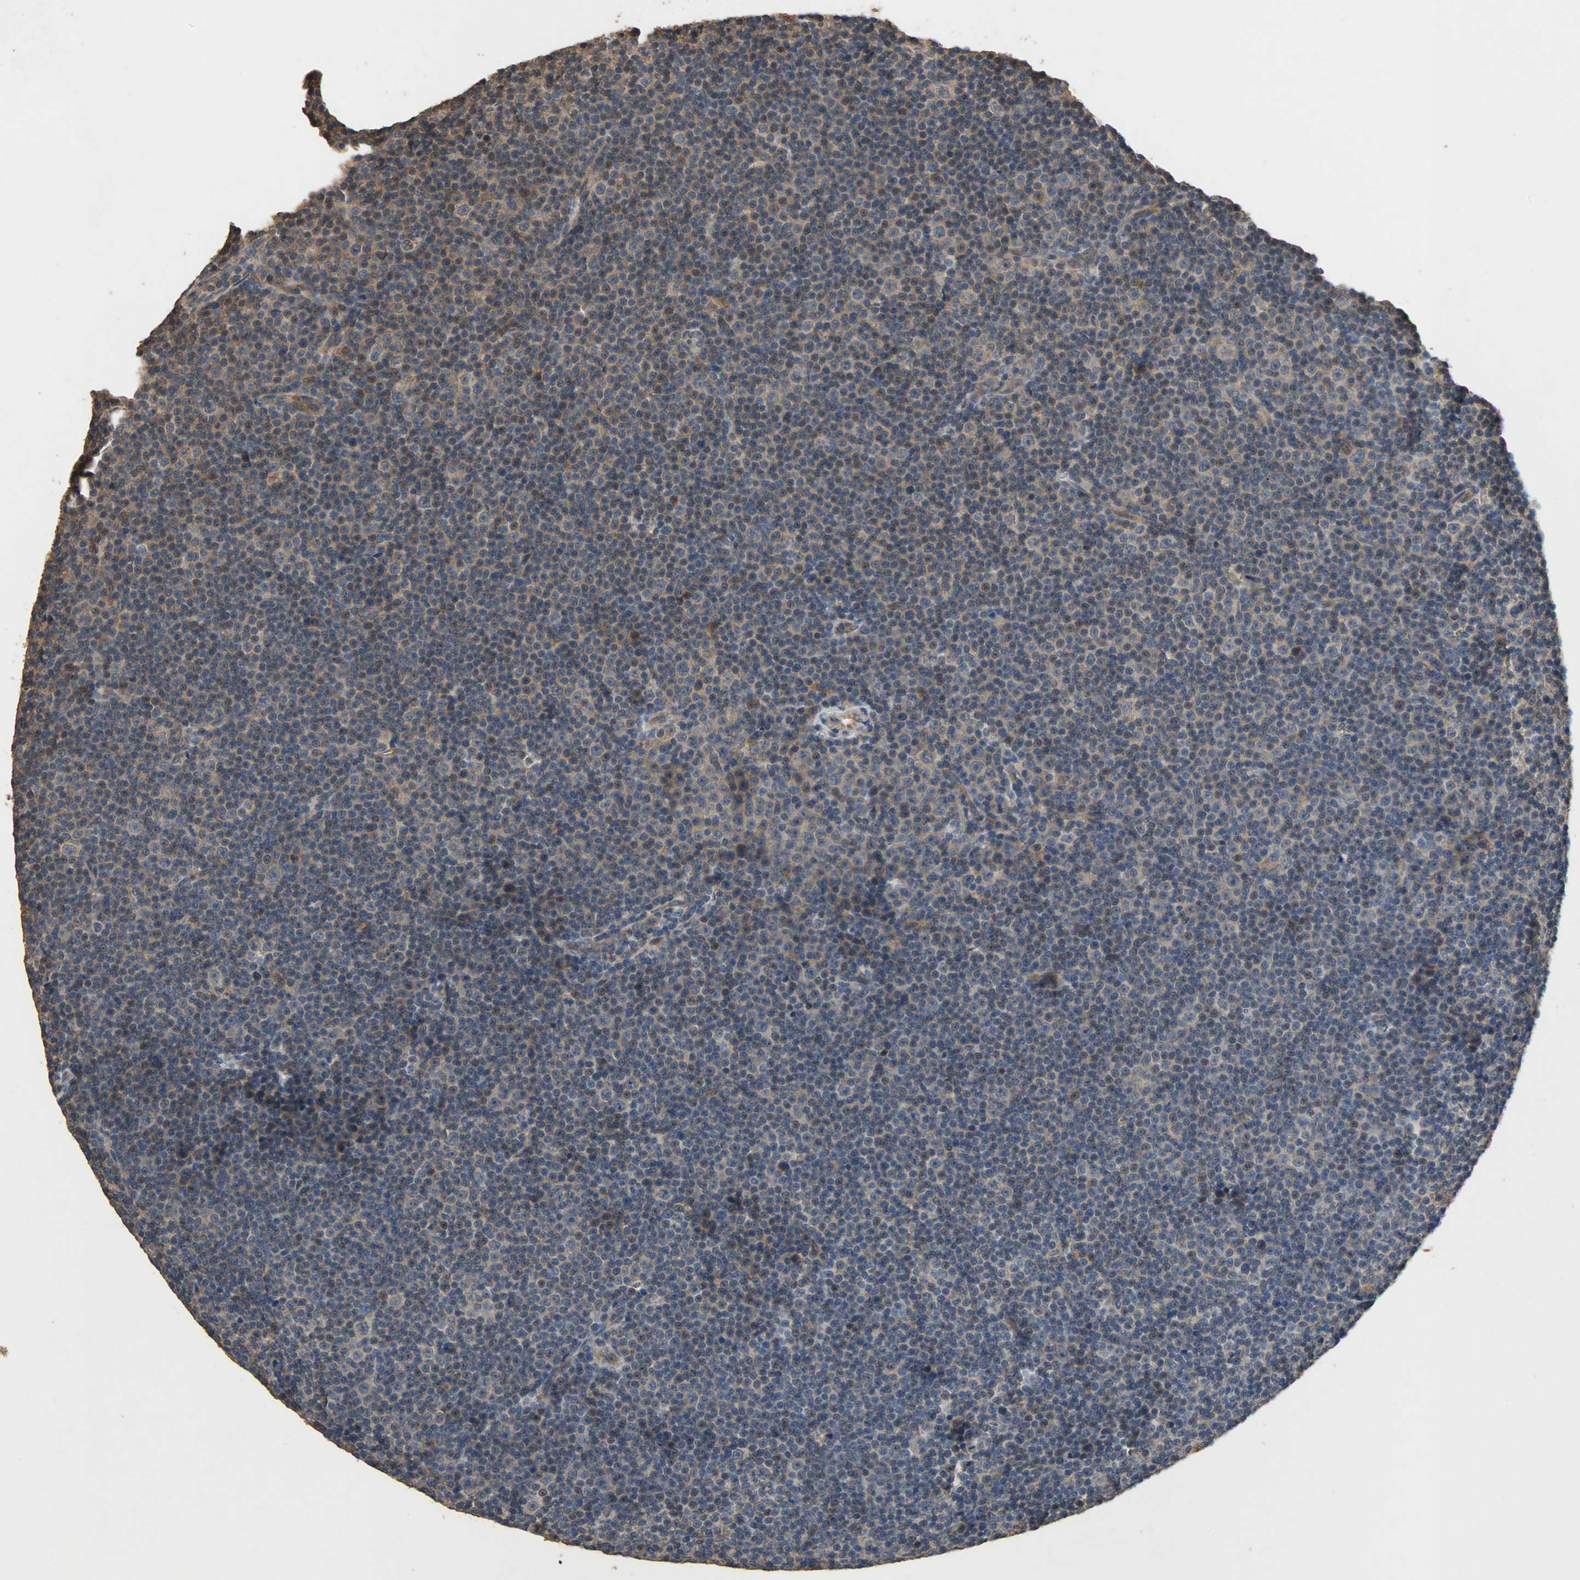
{"staining": {"intensity": "weak", "quantity": ">75%", "location": "cytoplasmic/membranous"}, "tissue": "lymphoma", "cell_type": "Tumor cells", "image_type": "cancer", "snomed": [{"axis": "morphology", "description": "Malignant lymphoma, non-Hodgkin's type, Low grade"}, {"axis": "topography", "description": "Lymph node"}], "caption": "The immunohistochemical stain shows weak cytoplasmic/membranous staining in tumor cells of low-grade malignant lymphoma, non-Hodgkin's type tissue.", "gene": "CDKN2C", "patient": {"sex": "female", "age": 67}}